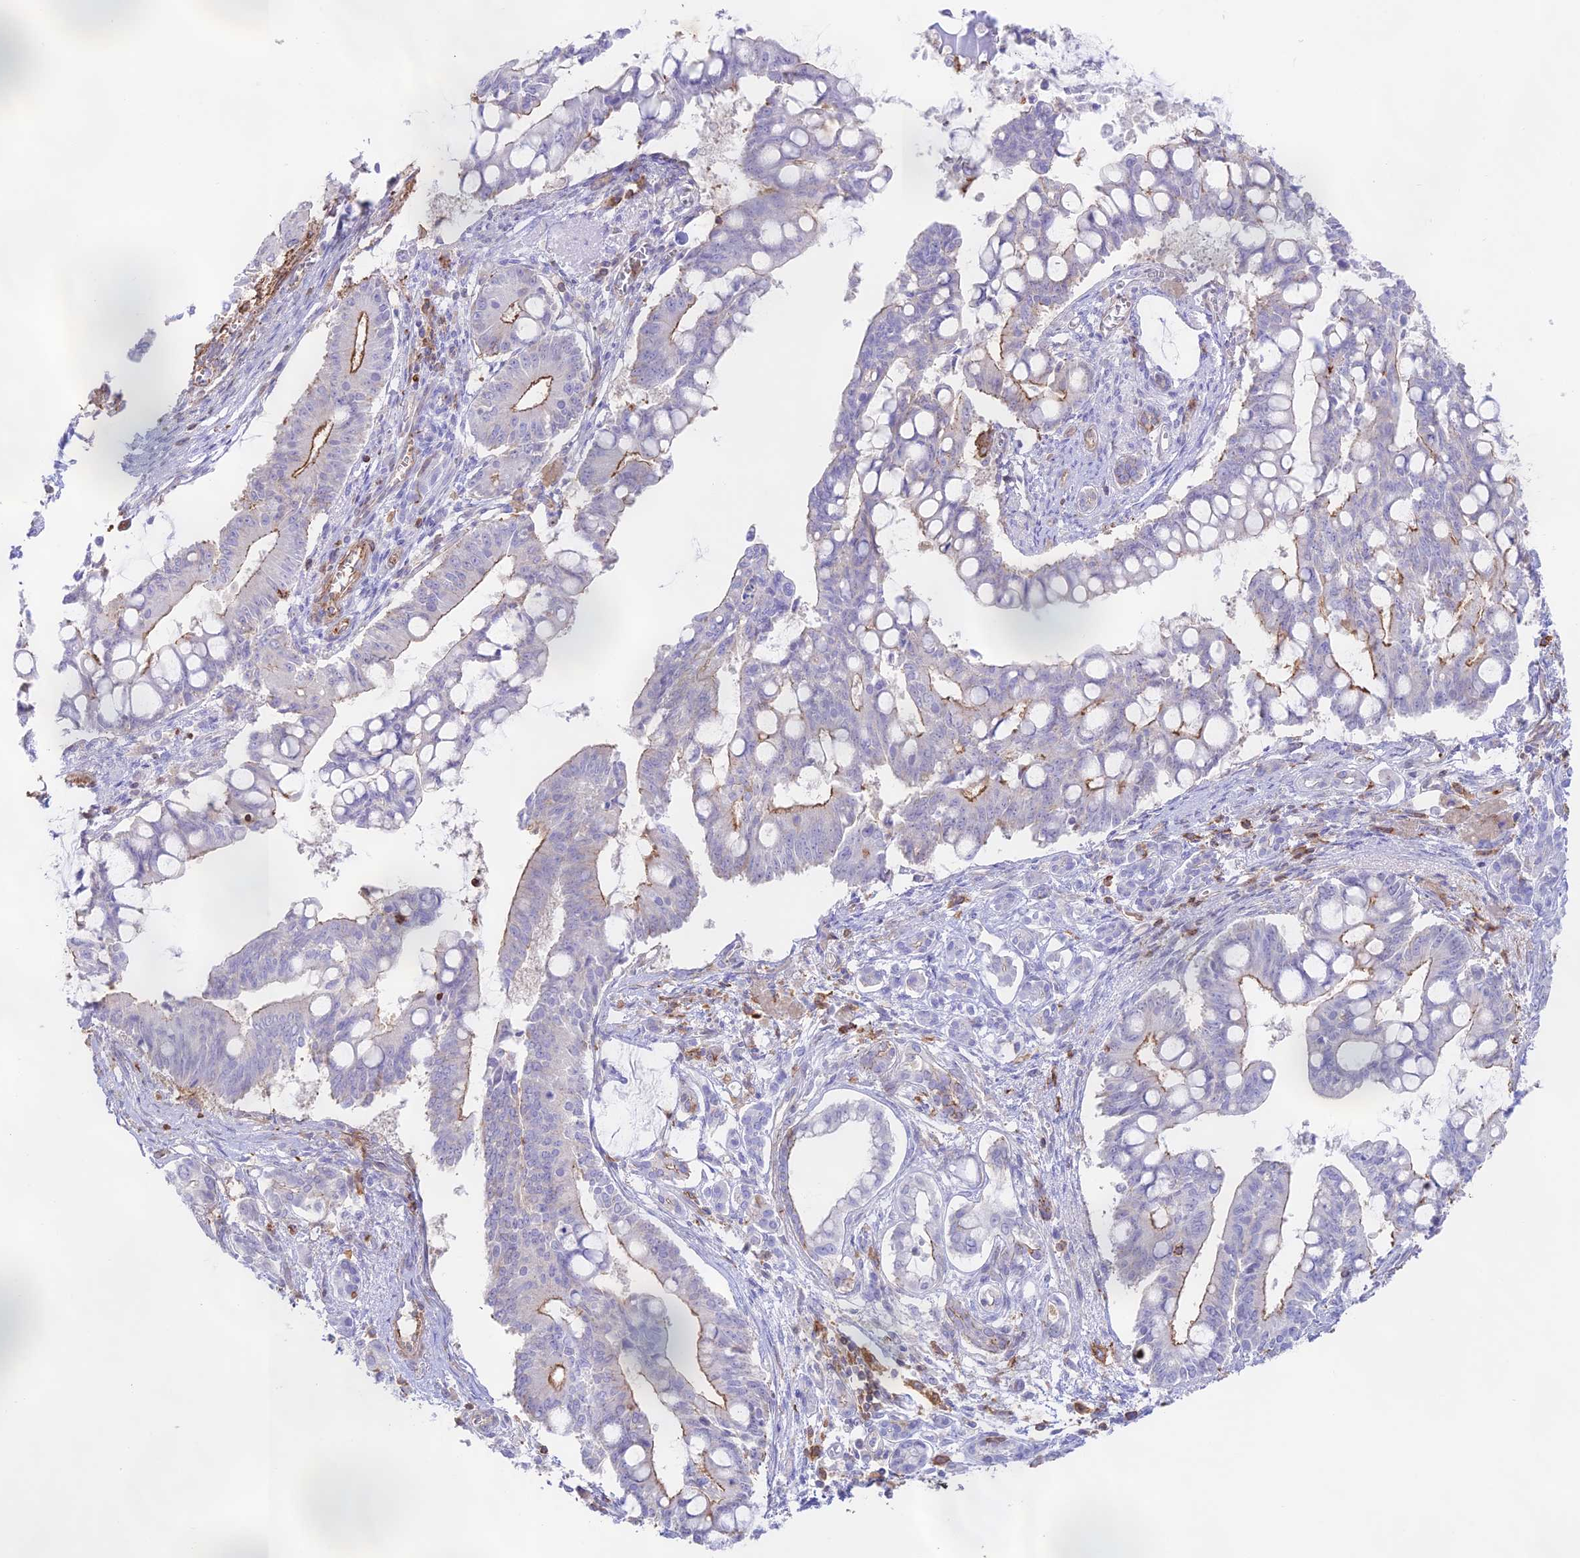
{"staining": {"intensity": "moderate", "quantity": "<25%", "location": "cytoplasmic/membranous"}, "tissue": "pancreatic cancer", "cell_type": "Tumor cells", "image_type": "cancer", "snomed": [{"axis": "morphology", "description": "Adenocarcinoma, NOS"}, {"axis": "topography", "description": "Pancreas"}], "caption": "Immunohistochemical staining of human pancreatic cancer shows low levels of moderate cytoplasmic/membranous staining in approximately <25% of tumor cells.", "gene": "DENND1C", "patient": {"sex": "male", "age": 68}}